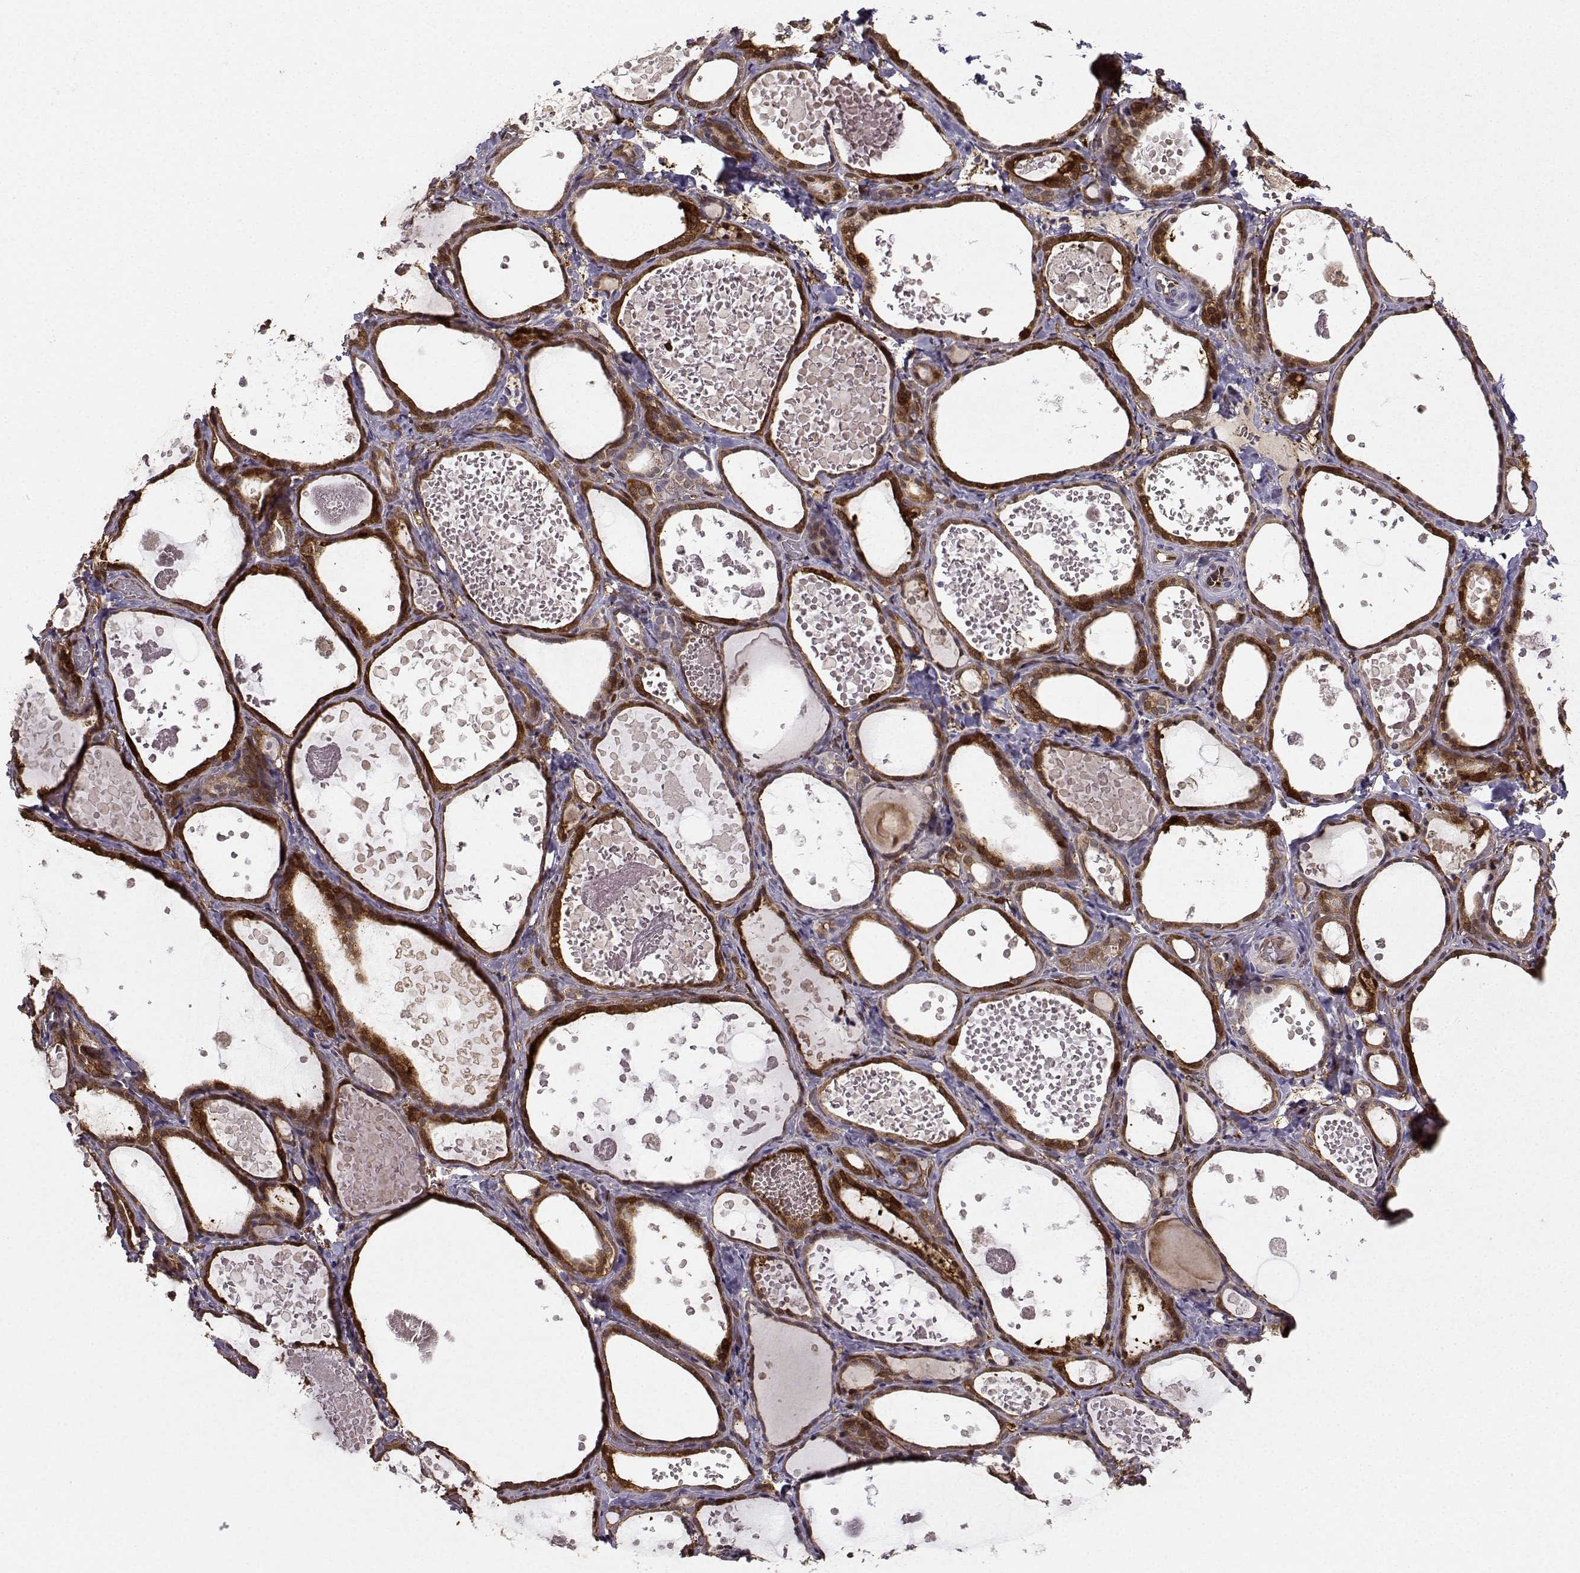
{"staining": {"intensity": "strong", "quantity": "25%-75%", "location": "cytoplasmic/membranous,nuclear"}, "tissue": "thyroid gland", "cell_type": "Glandular cells", "image_type": "normal", "snomed": [{"axis": "morphology", "description": "Normal tissue, NOS"}, {"axis": "topography", "description": "Thyroid gland"}], "caption": "Protein analysis of benign thyroid gland shows strong cytoplasmic/membranous,nuclear positivity in approximately 25%-75% of glandular cells.", "gene": "NQO1", "patient": {"sex": "female", "age": 56}}